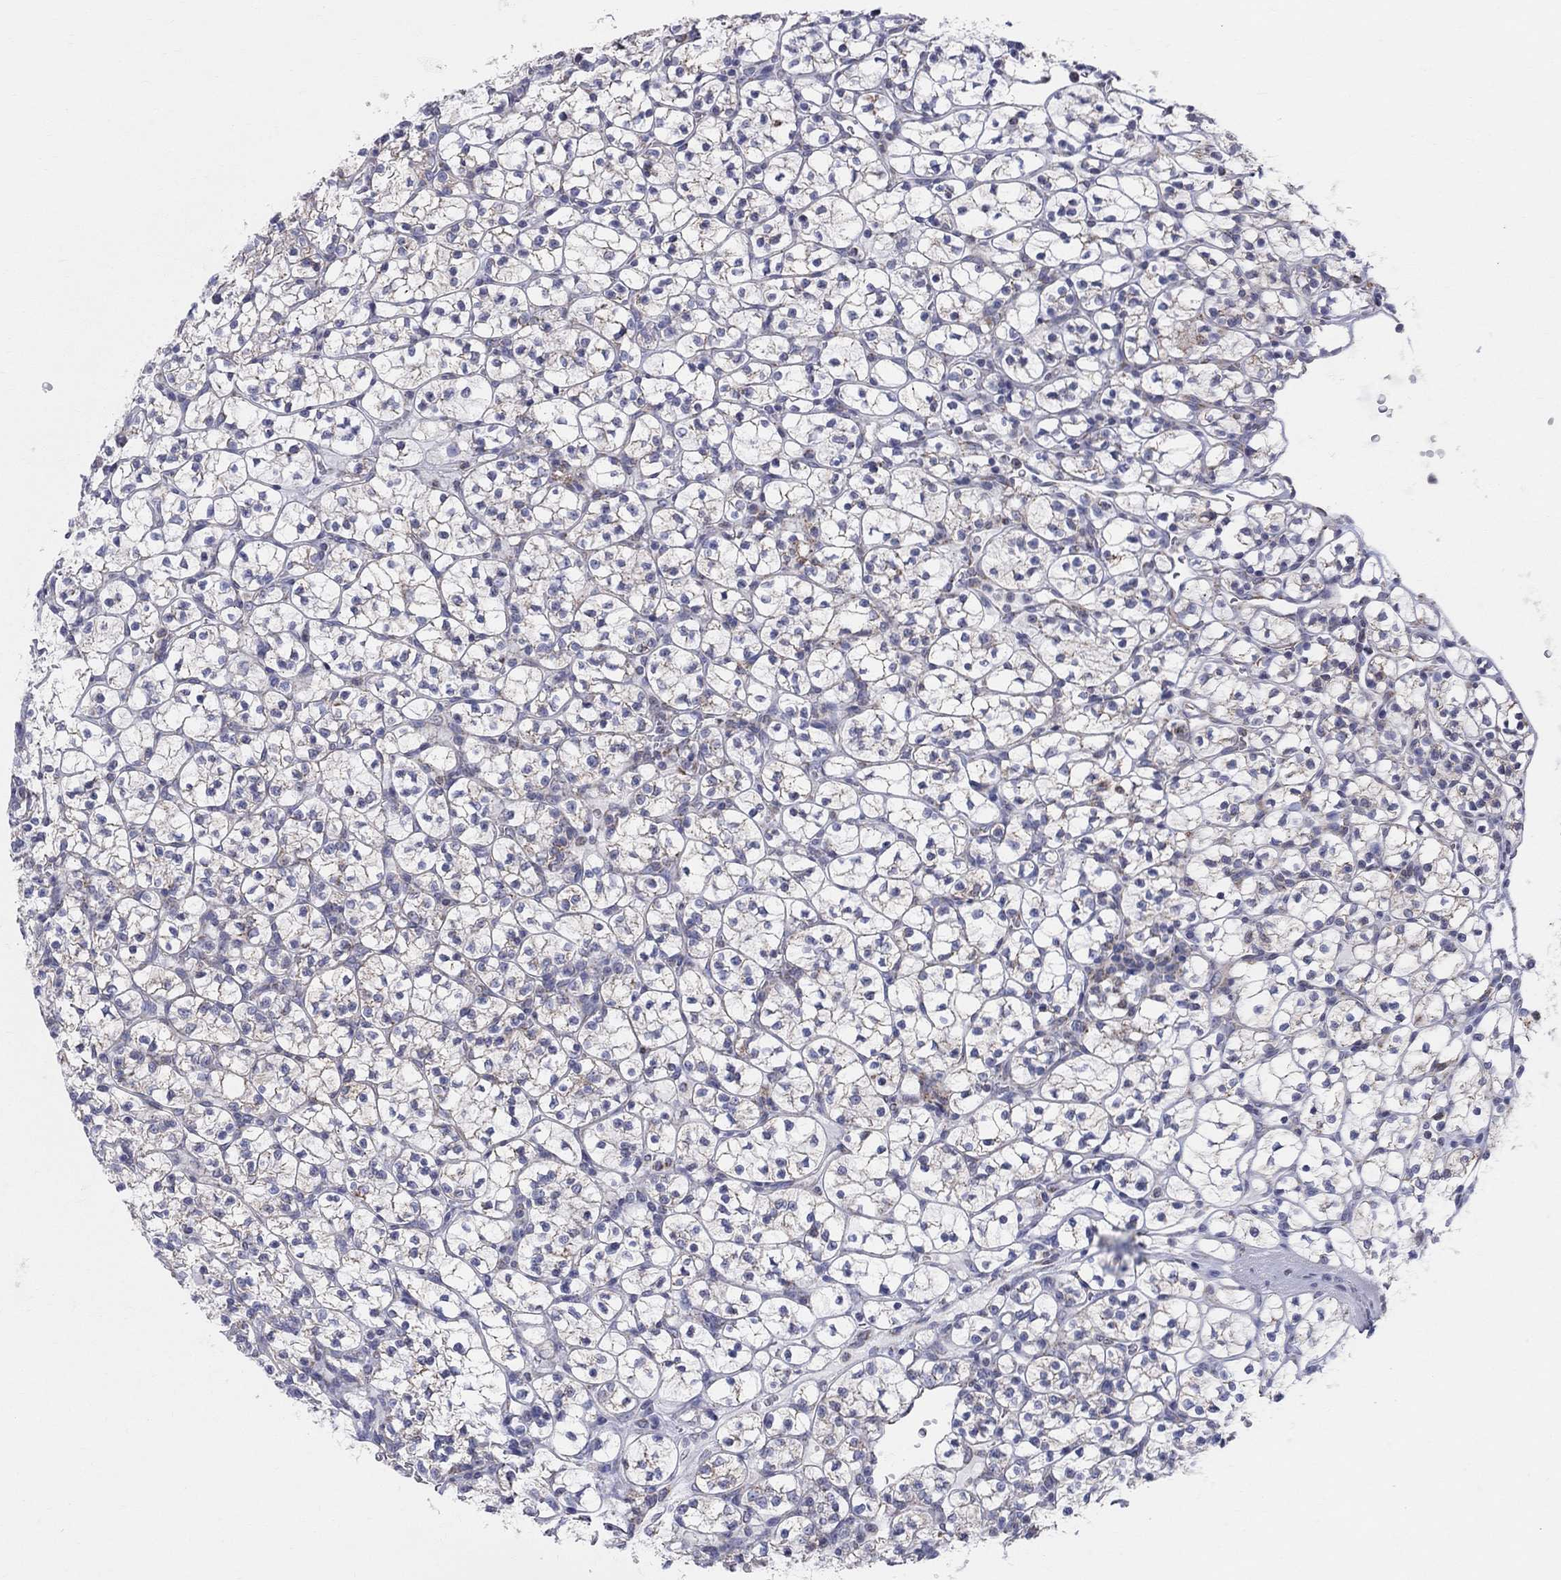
{"staining": {"intensity": "moderate", "quantity": "<25%", "location": "cytoplasmic/membranous"}, "tissue": "renal cancer", "cell_type": "Tumor cells", "image_type": "cancer", "snomed": [{"axis": "morphology", "description": "Adenocarcinoma, NOS"}, {"axis": "topography", "description": "Kidney"}], "caption": "Renal adenocarcinoma stained with a protein marker shows moderate staining in tumor cells.", "gene": "KISS1R", "patient": {"sex": "female", "age": 89}}